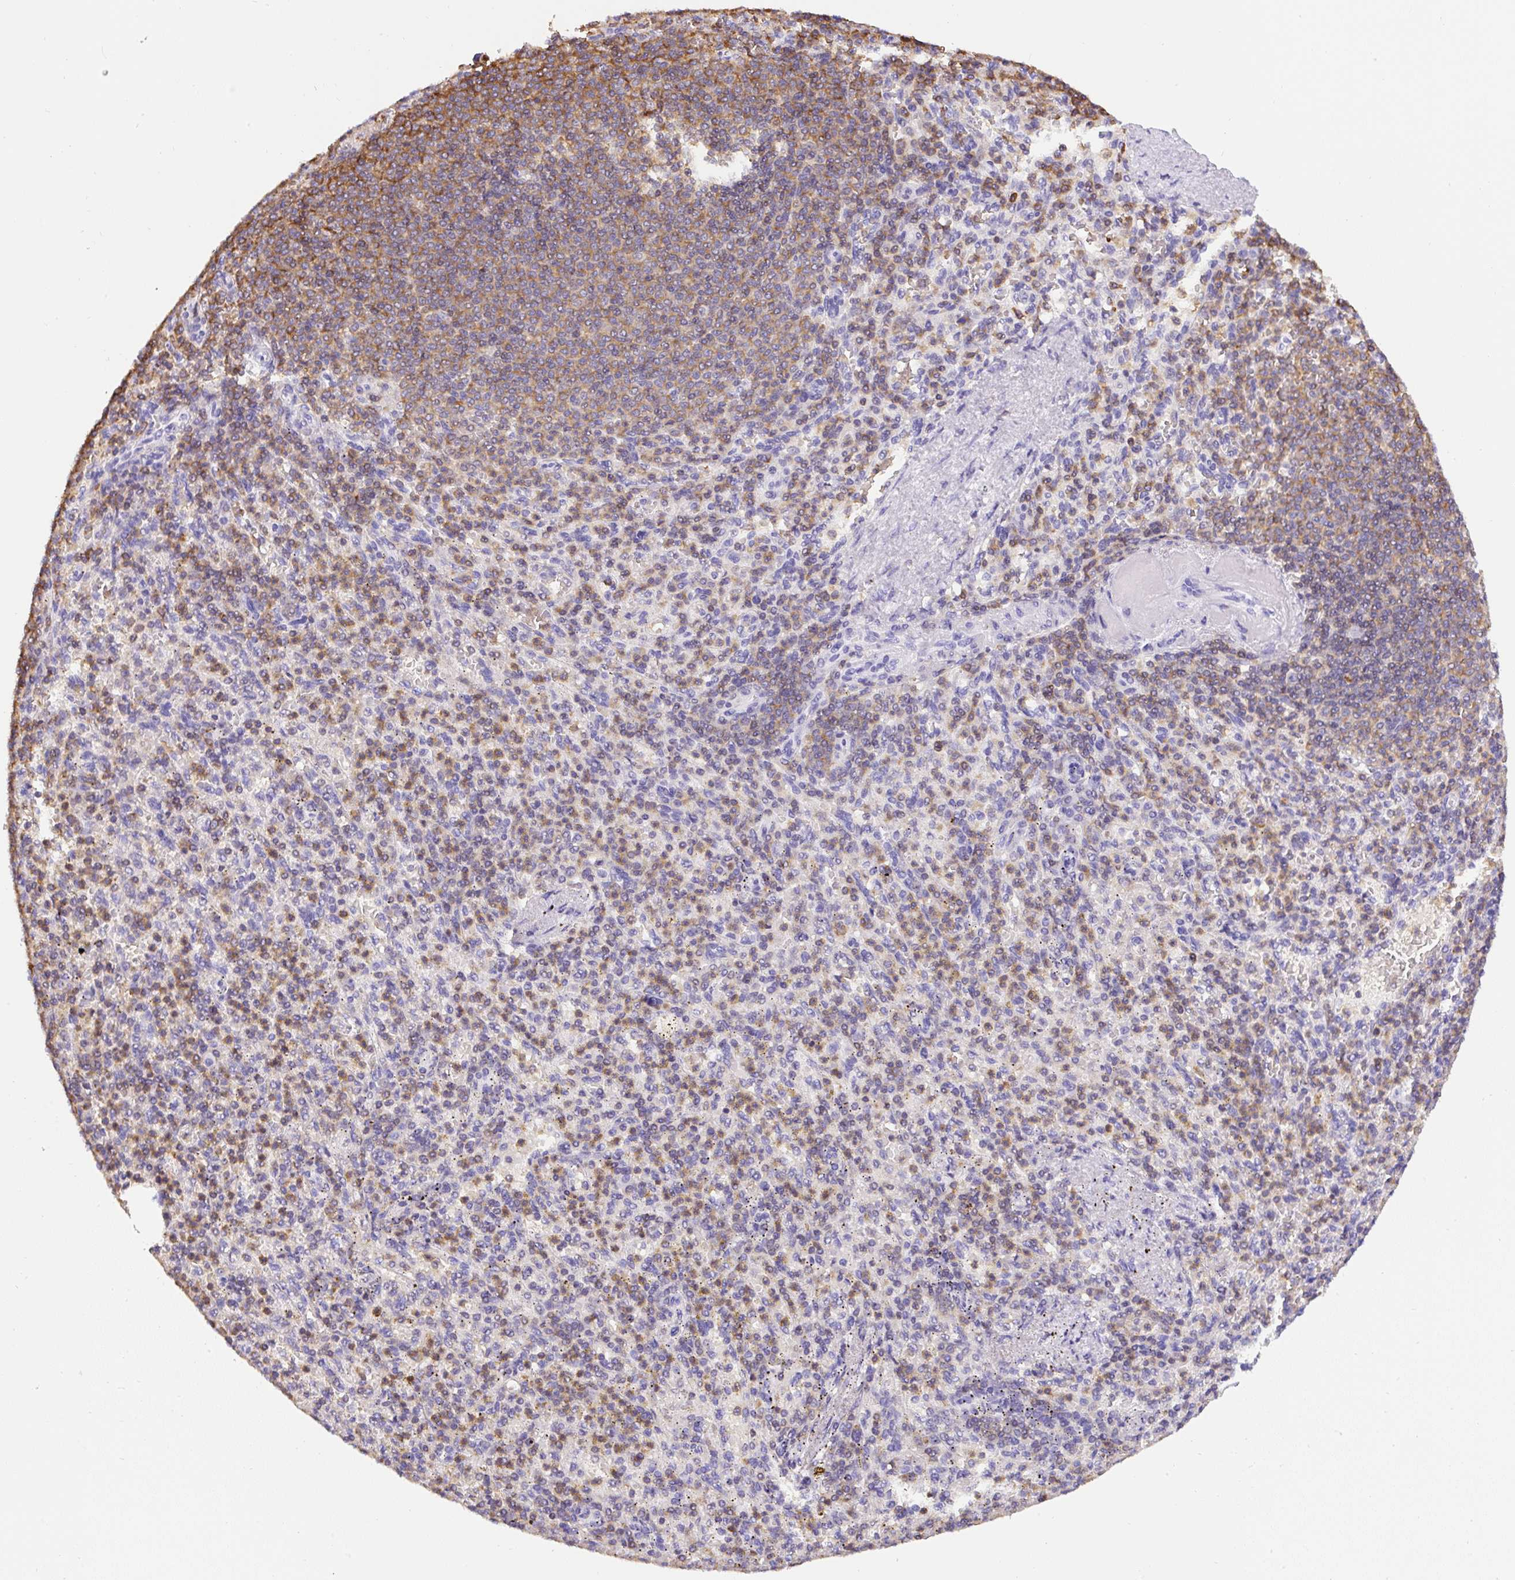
{"staining": {"intensity": "moderate", "quantity": "25%-75%", "location": "cytoplasmic/membranous,nuclear"}, "tissue": "spleen", "cell_type": "Cells in red pulp", "image_type": "normal", "snomed": [{"axis": "morphology", "description": "Normal tissue, NOS"}, {"axis": "topography", "description": "Spleen"}], "caption": "This is a histology image of immunohistochemistry staining of normal spleen, which shows moderate expression in the cytoplasmic/membranous,nuclear of cells in red pulp.", "gene": "FAM228B", "patient": {"sex": "female", "age": 74}}